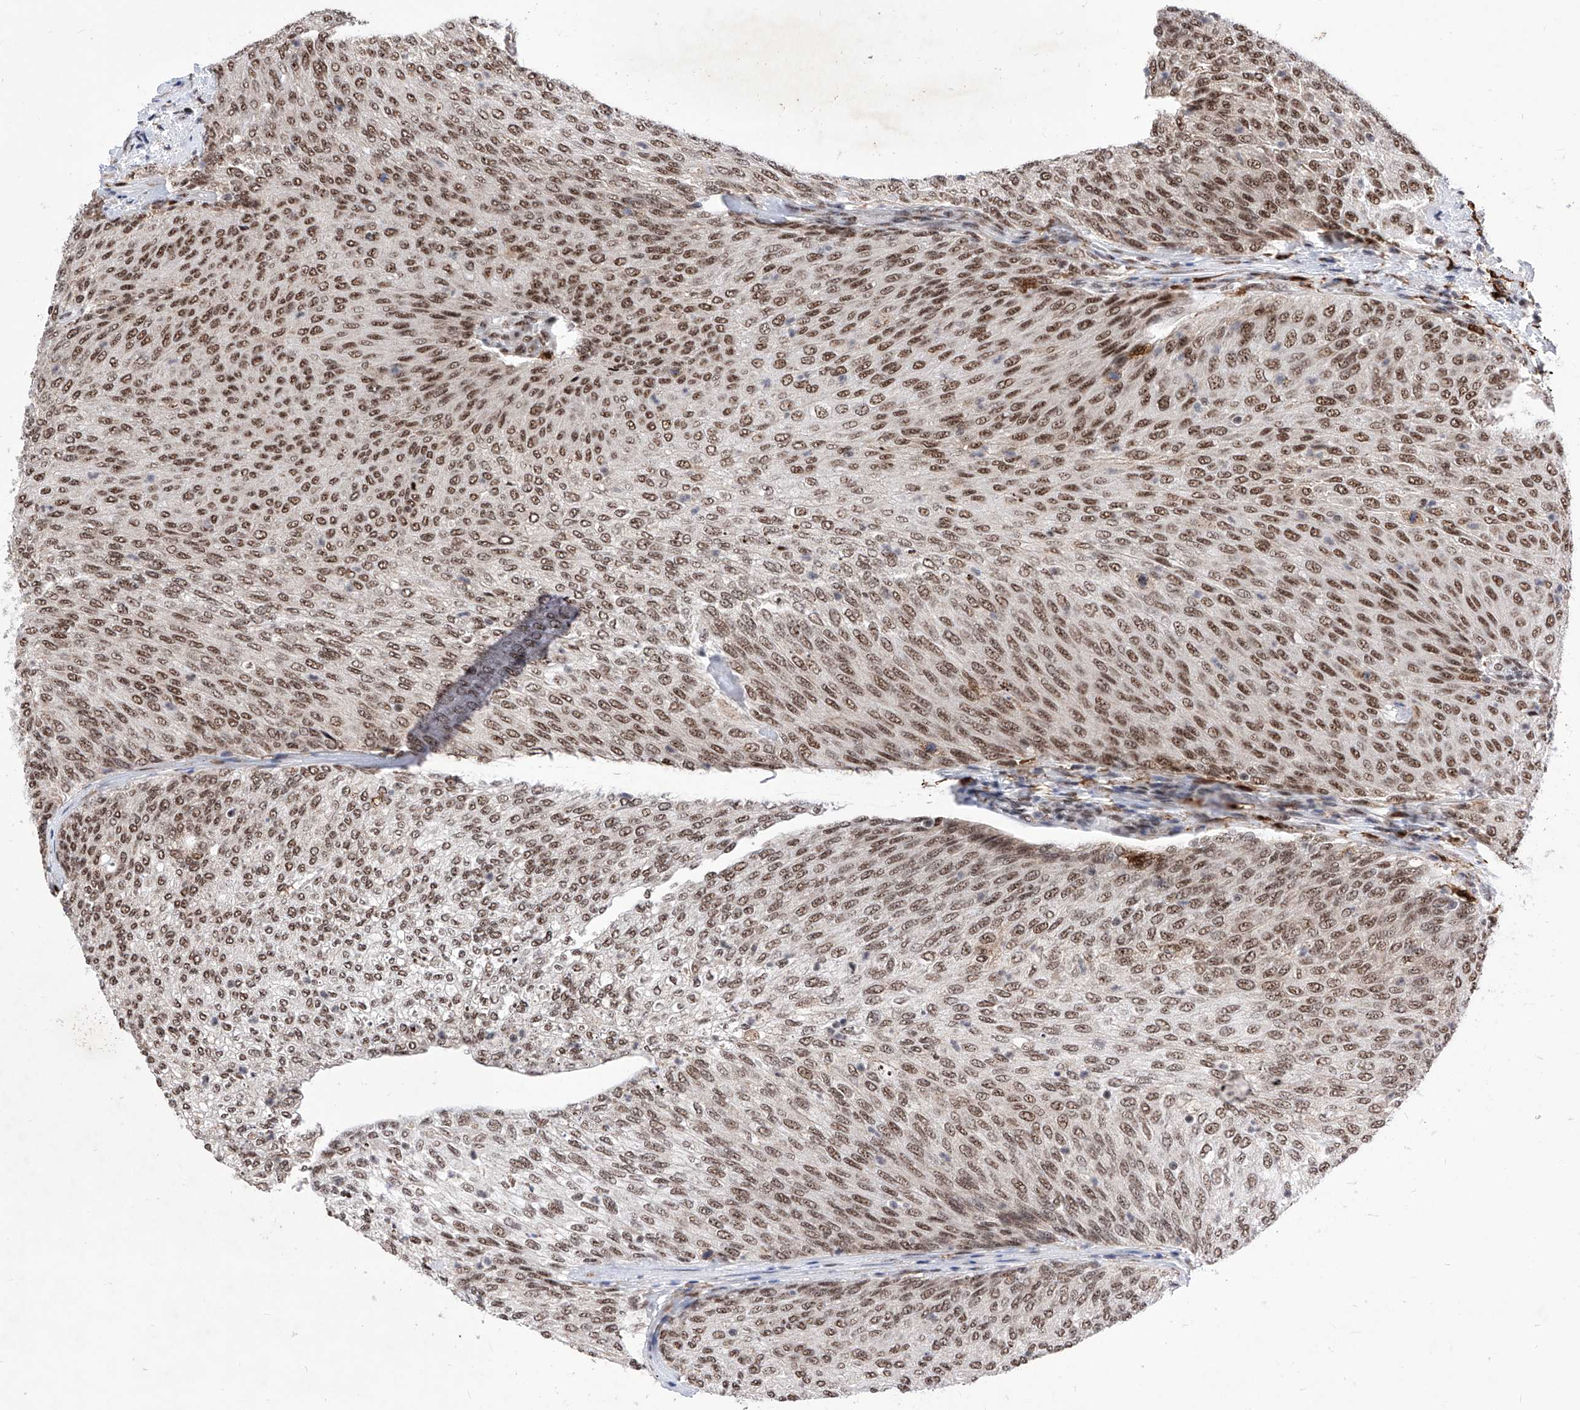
{"staining": {"intensity": "moderate", "quantity": ">75%", "location": "nuclear"}, "tissue": "urothelial cancer", "cell_type": "Tumor cells", "image_type": "cancer", "snomed": [{"axis": "morphology", "description": "Urothelial carcinoma, Low grade"}, {"axis": "topography", "description": "Urinary bladder"}], "caption": "Moderate nuclear protein expression is identified in about >75% of tumor cells in urothelial cancer.", "gene": "PHF5A", "patient": {"sex": "female", "age": 79}}